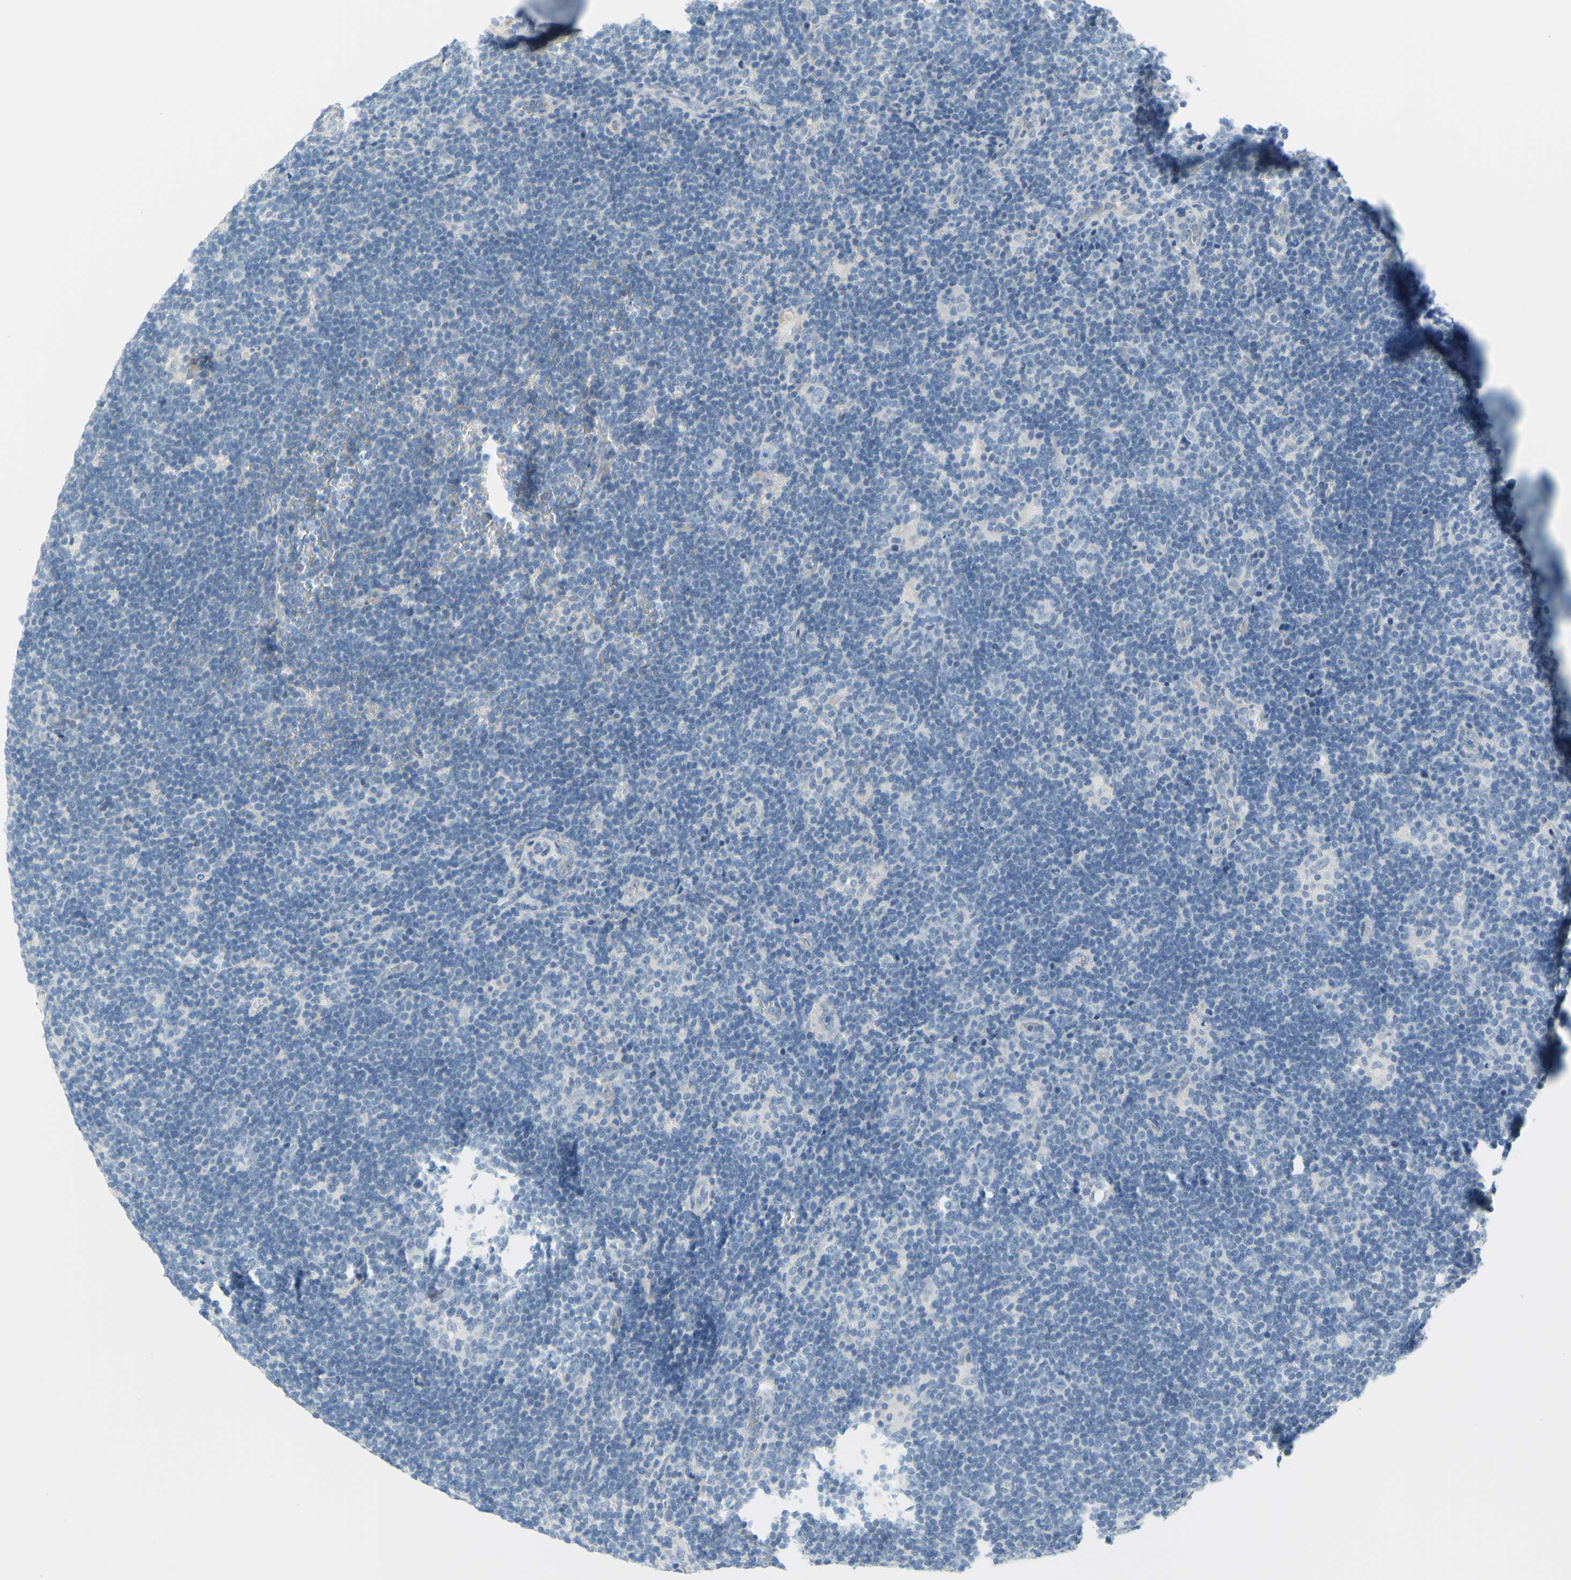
{"staining": {"intensity": "negative", "quantity": "none", "location": "none"}, "tissue": "lymphoma", "cell_type": "Tumor cells", "image_type": "cancer", "snomed": [{"axis": "morphology", "description": "Hodgkin's disease, NOS"}, {"axis": "topography", "description": "Lymph node"}], "caption": "Tumor cells are negative for protein expression in human lymphoma. (DAB (3,3'-diaminobenzidine) immunohistochemistry with hematoxylin counter stain).", "gene": "DCT", "patient": {"sex": "female", "age": 57}}